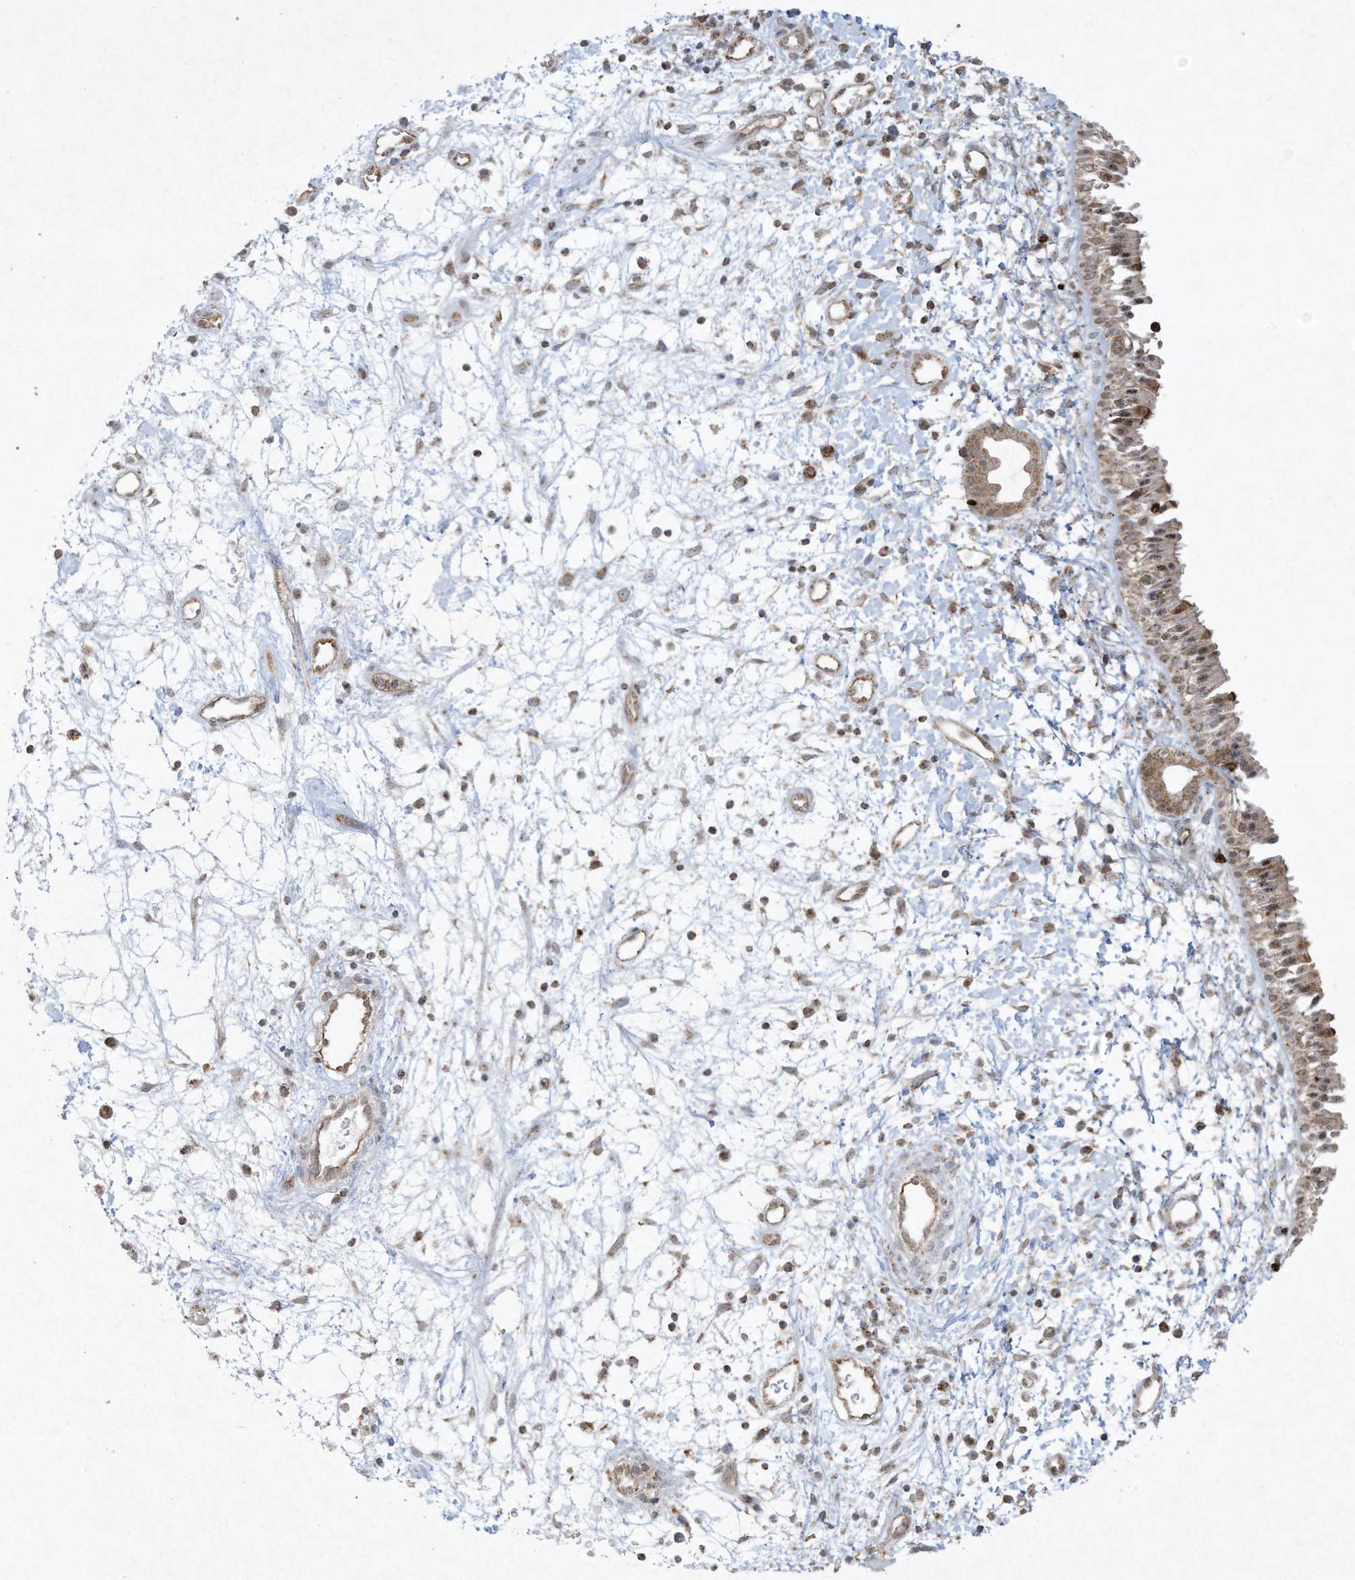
{"staining": {"intensity": "moderate", "quantity": ">75%", "location": "cytoplasmic/membranous,nuclear"}, "tissue": "nasopharynx", "cell_type": "Respiratory epithelial cells", "image_type": "normal", "snomed": [{"axis": "morphology", "description": "Normal tissue, NOS"}, {"axis": "topography", "description": "Nasopharynx"}], "caption": "Human nasopharynx stained with a brown dye displays moderate cytoplasmic/membranous,nuclear positive staining in approximately >75% of respiratory epithelial cells.", "gene": "CHRNA4", "patient": {"sex": "male", "age": 22}}